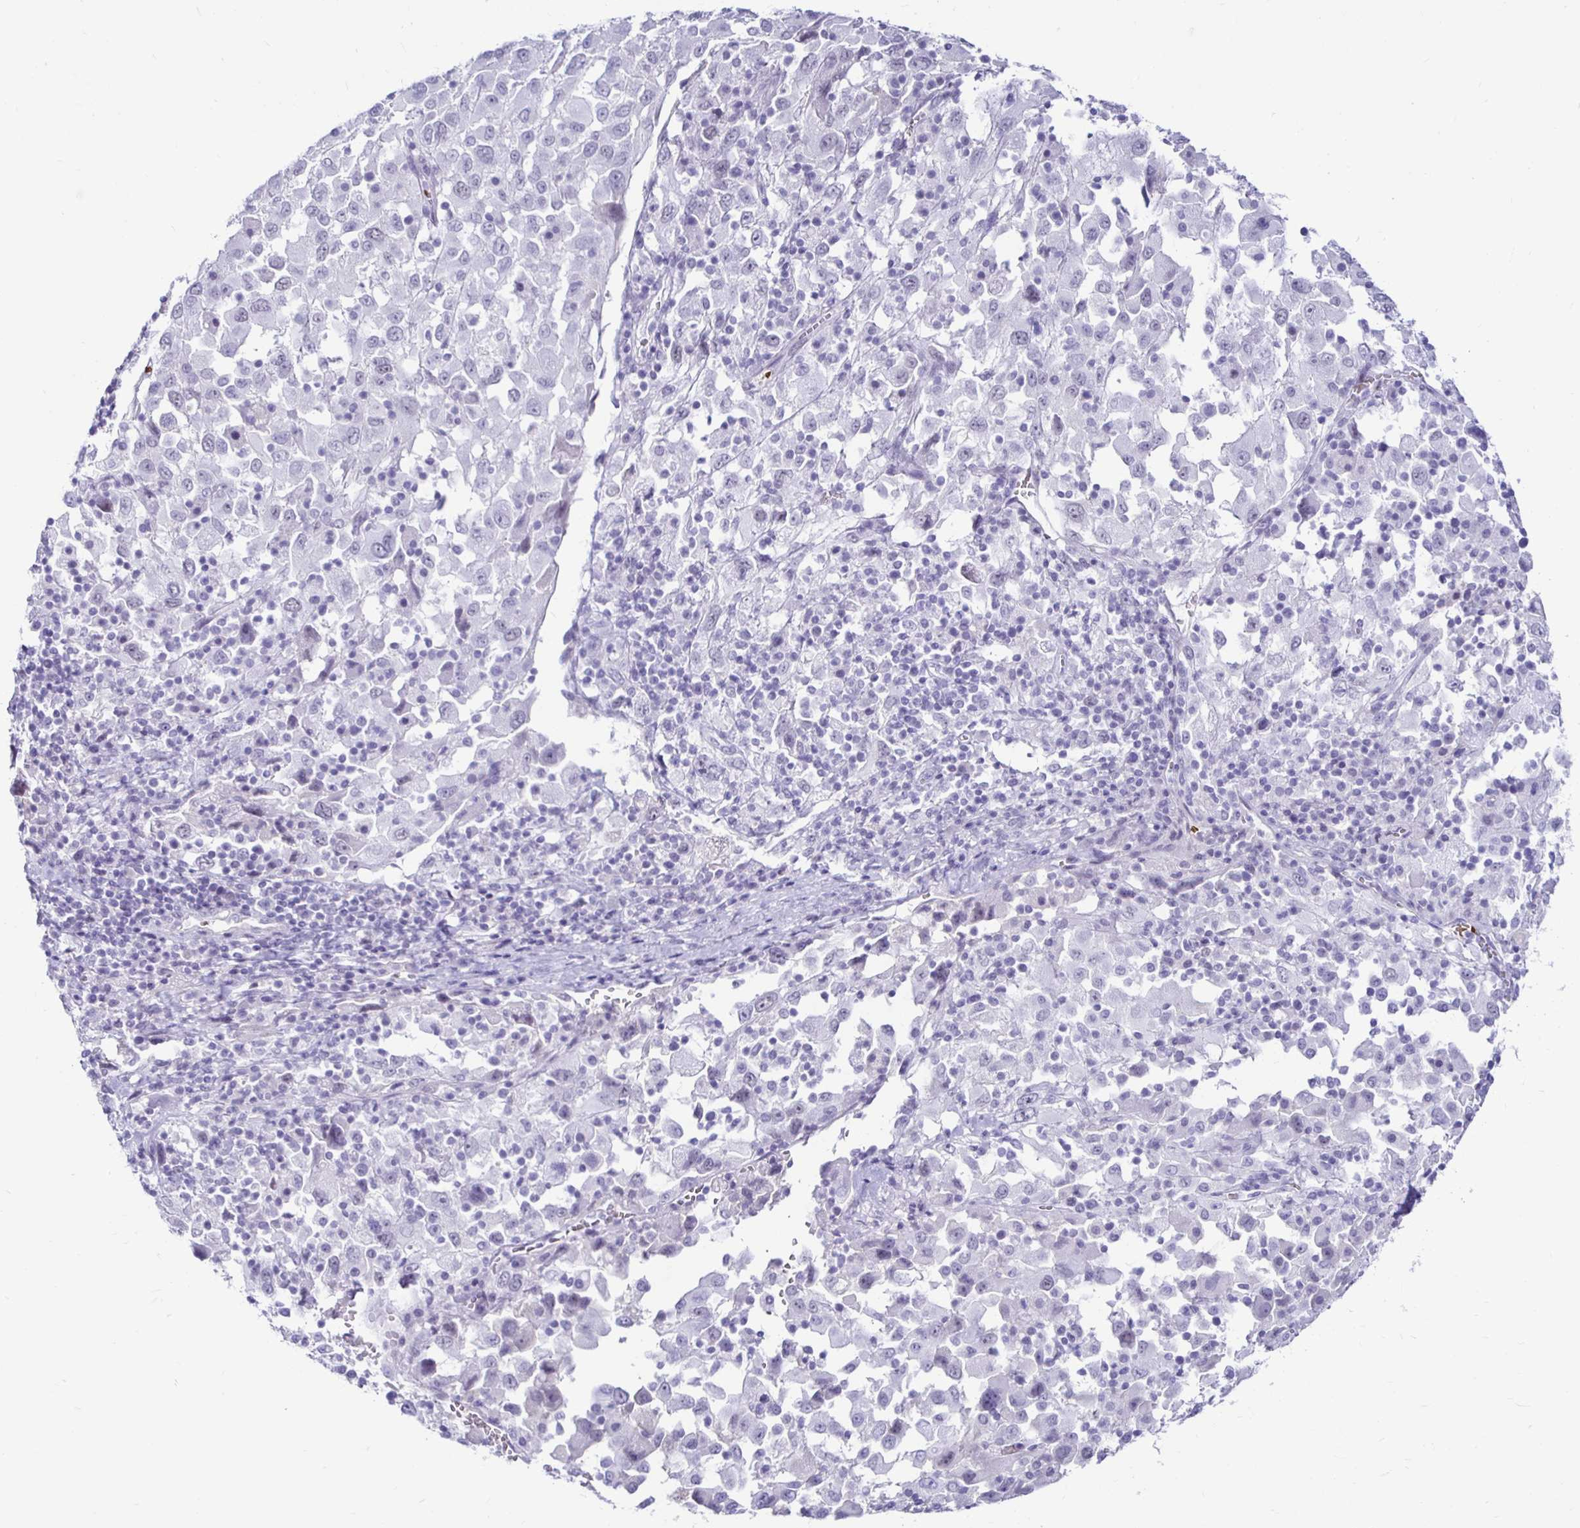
{"staining": {"intensity": "negative", "quantity": "none", "location": "none"}, "tissue": "melanoma", "cell_type": "Tumor cells", "image_type": "cancer", "snomed": [{"axis": "morphology", "description": "Malignant melanoma, Metastatic site"}, {"axis": "topography", "description": "Soft tissue"}], "caption": "Tumor cells are negative for protein expression in human melanoma. (Brightfield microscopy of DAB IHC at high magnification).", "gene": "RHBDL3", "patient": {"sex": "male", "age": 50}}